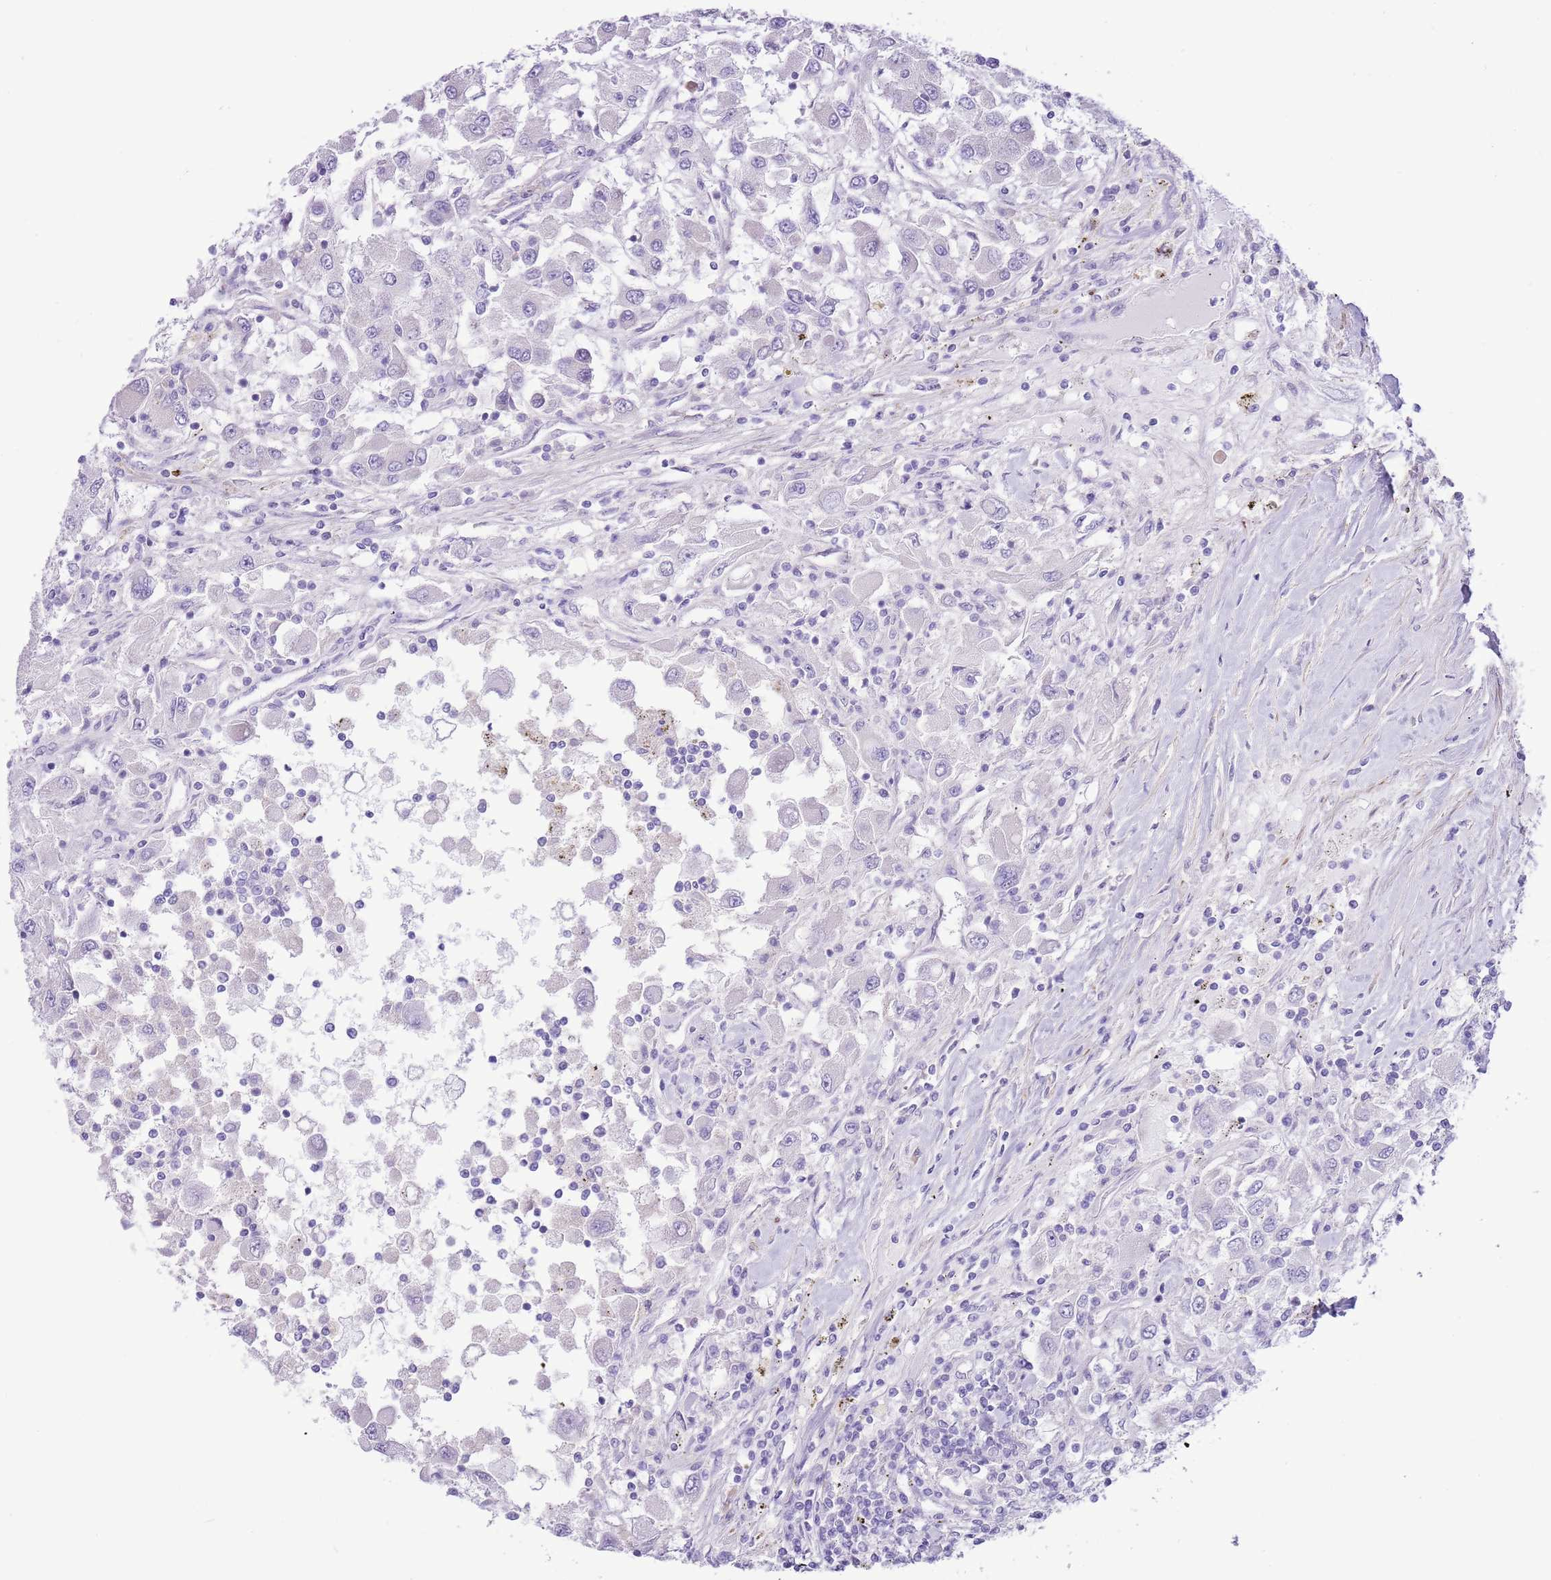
{"staining": {"intensity": "negative", "quantity": "none", "location": "none"}, "tissue": "renal cancer", "cell_type": "Tumor cells", "image_type": "cancer", "snomed": [{"axis": "morphology", "description": "Adenocarcinoma, NOS"}, {"axis": "topography", "description": "Kidney"}], "caption": "An immunohistochemistry (IHC) photomicrograph of renal cancer is shown. There is no staining in tumor cells of renal cancer. Brightfield microscopy of immunohistochemistry (IHC) stained with DAB (brown) and hematoxylin (blue), captured at high magnification.", "gene": "ZC4H2", "patient": {"sex": "female", "age": 67}}